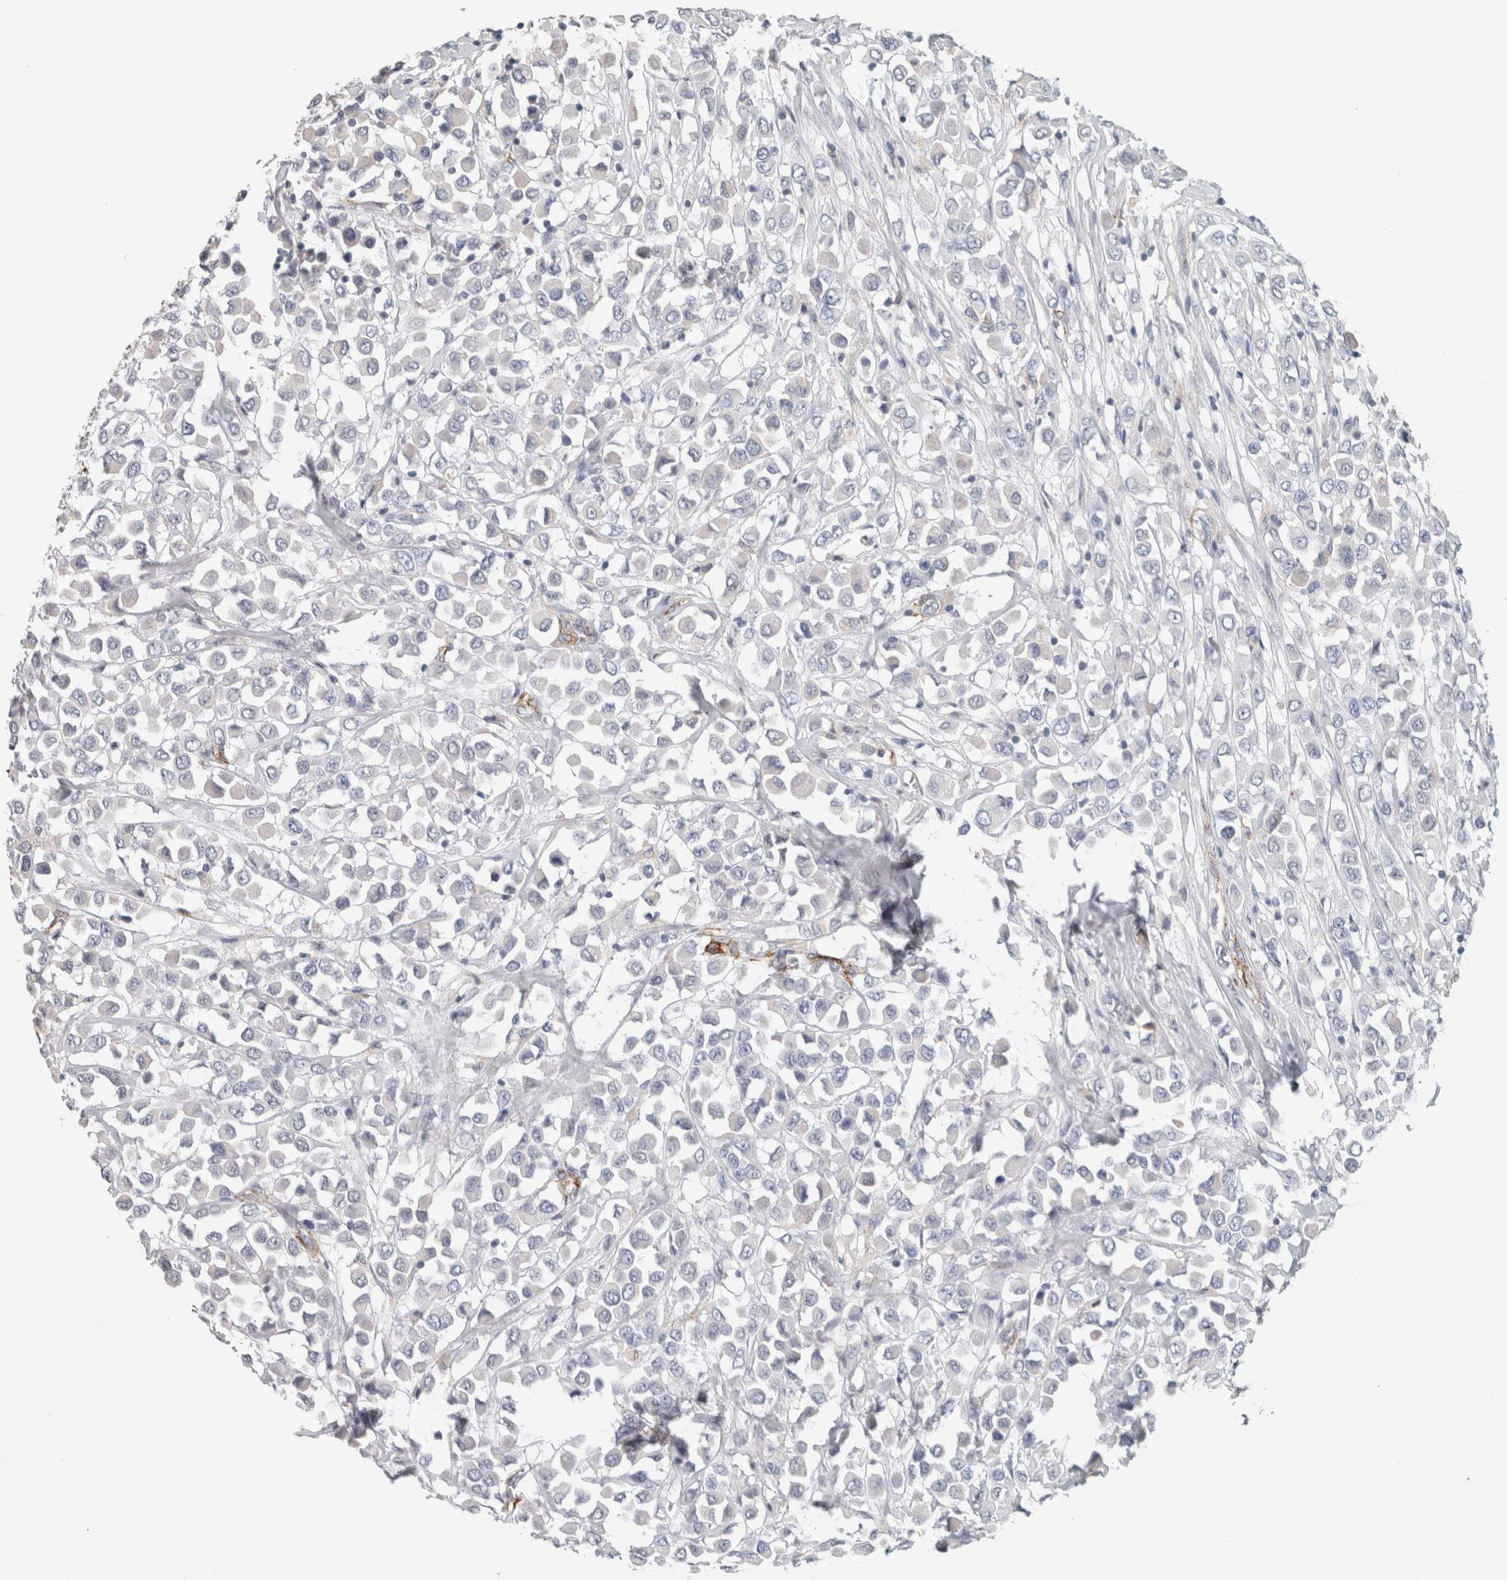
{"staining": {"intensity": "negative", "quantity": "none", "location": "none"}, "tissue": "breast cancer", "cell_type": "Tumor cells", "image_type": "cancer", "snomed": [{"axis": "morphology", "description": "Duct carcinoma"}, {"axis": "topography", "description": "Breast"}], "caption": "This is an immunohistochemistry (IHC) histopathology image of invasive ductal carcinoma (breast). There is no positivity in tumor cells.", "gene": "CD36", "patient": {"sex": "female", "age": 61}}